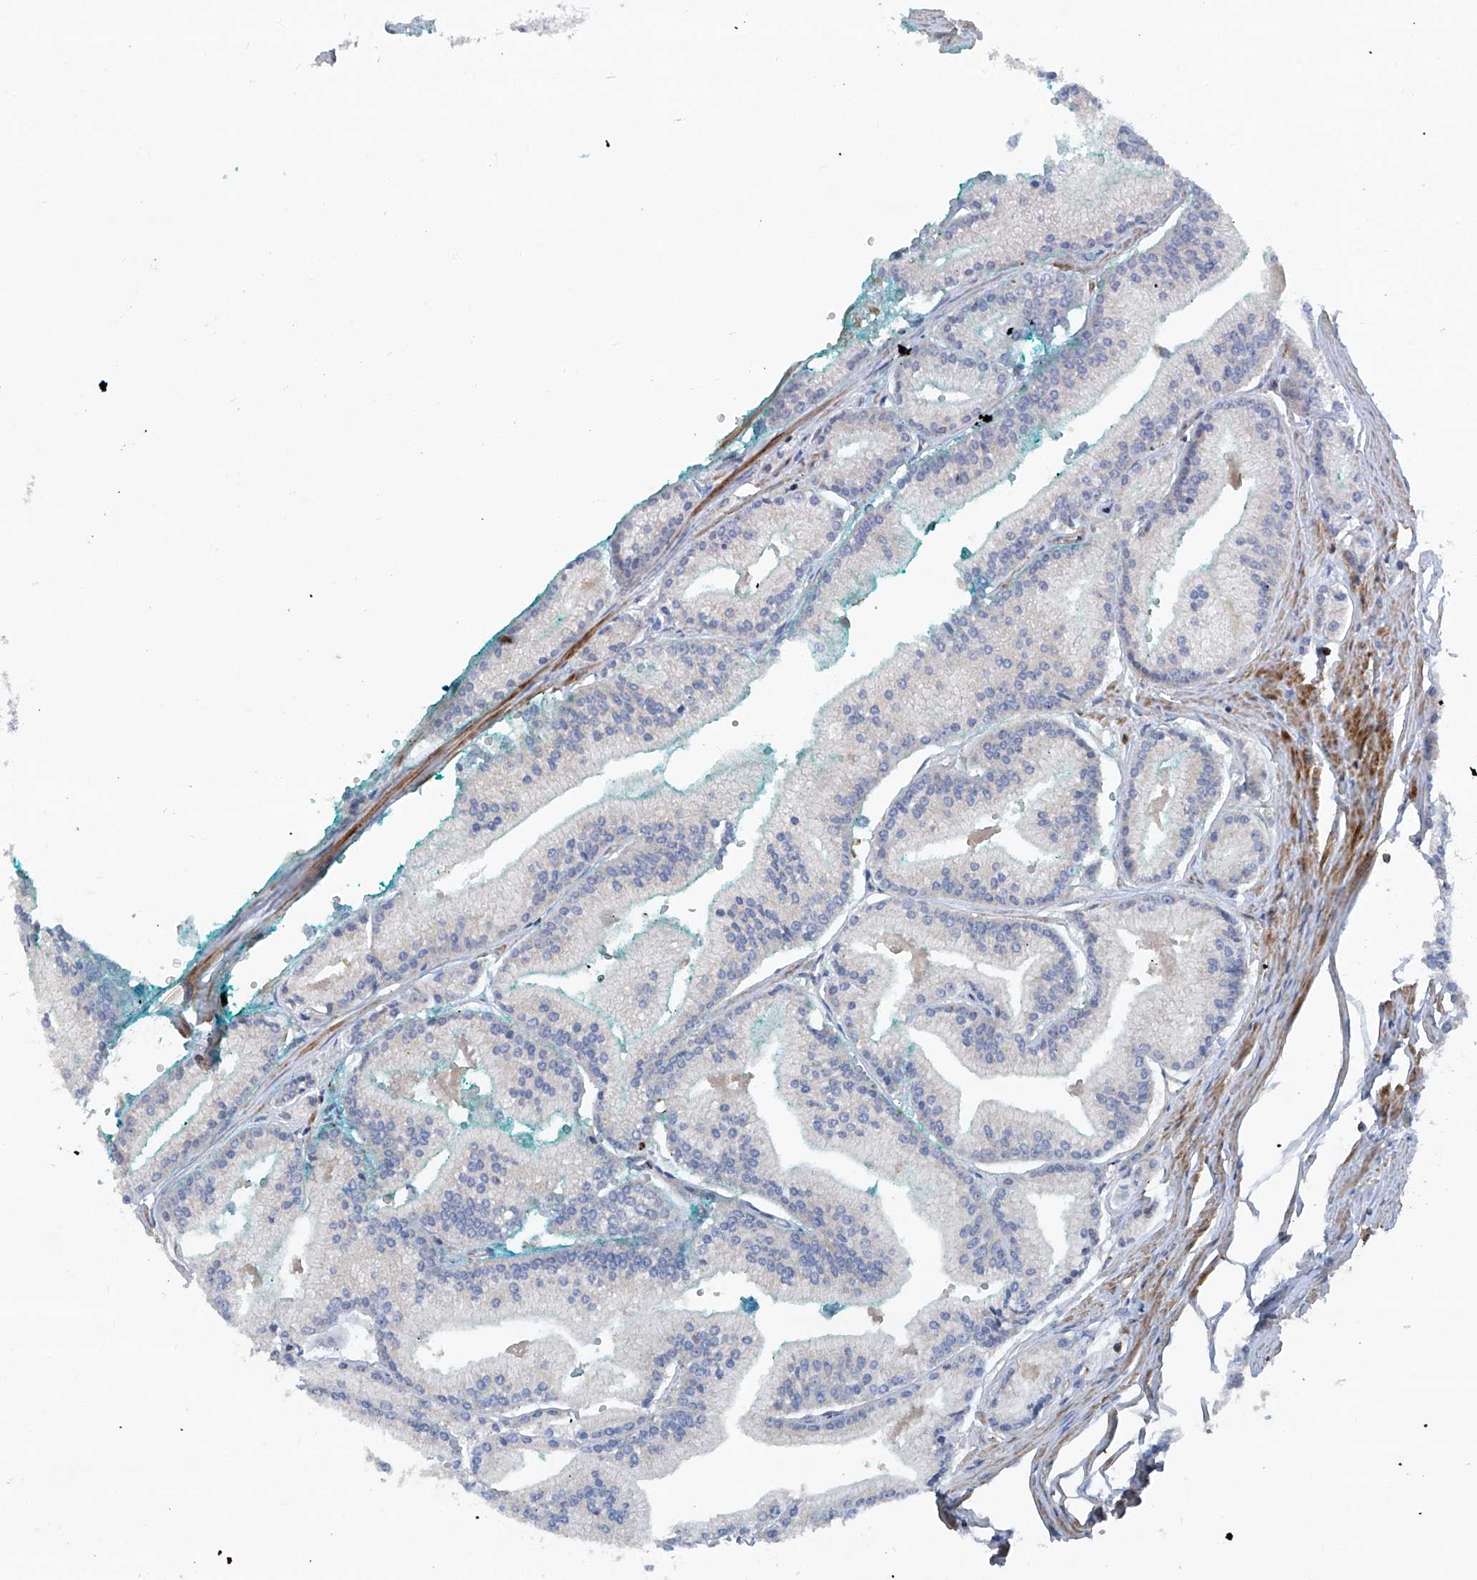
{"staining": {"intensity": "negative", "quantity": "none", "location": "none"}, "tissue": "prostate cancer", "cell_type": "Tumor cells", "image_type": "cancer", "snomed": [{"axis": "morphology", "description": "Adenocarcinoma, Low grade"}, {"axis": "topography", "description": "Prostate"}], "caption": "Micrograph shows no protein staining in tumor cells of prostate adenocarcinoma (low-grade) tissue.", "gene": "NT5C3A", "patient": {"sex": "male", "age": 52}}